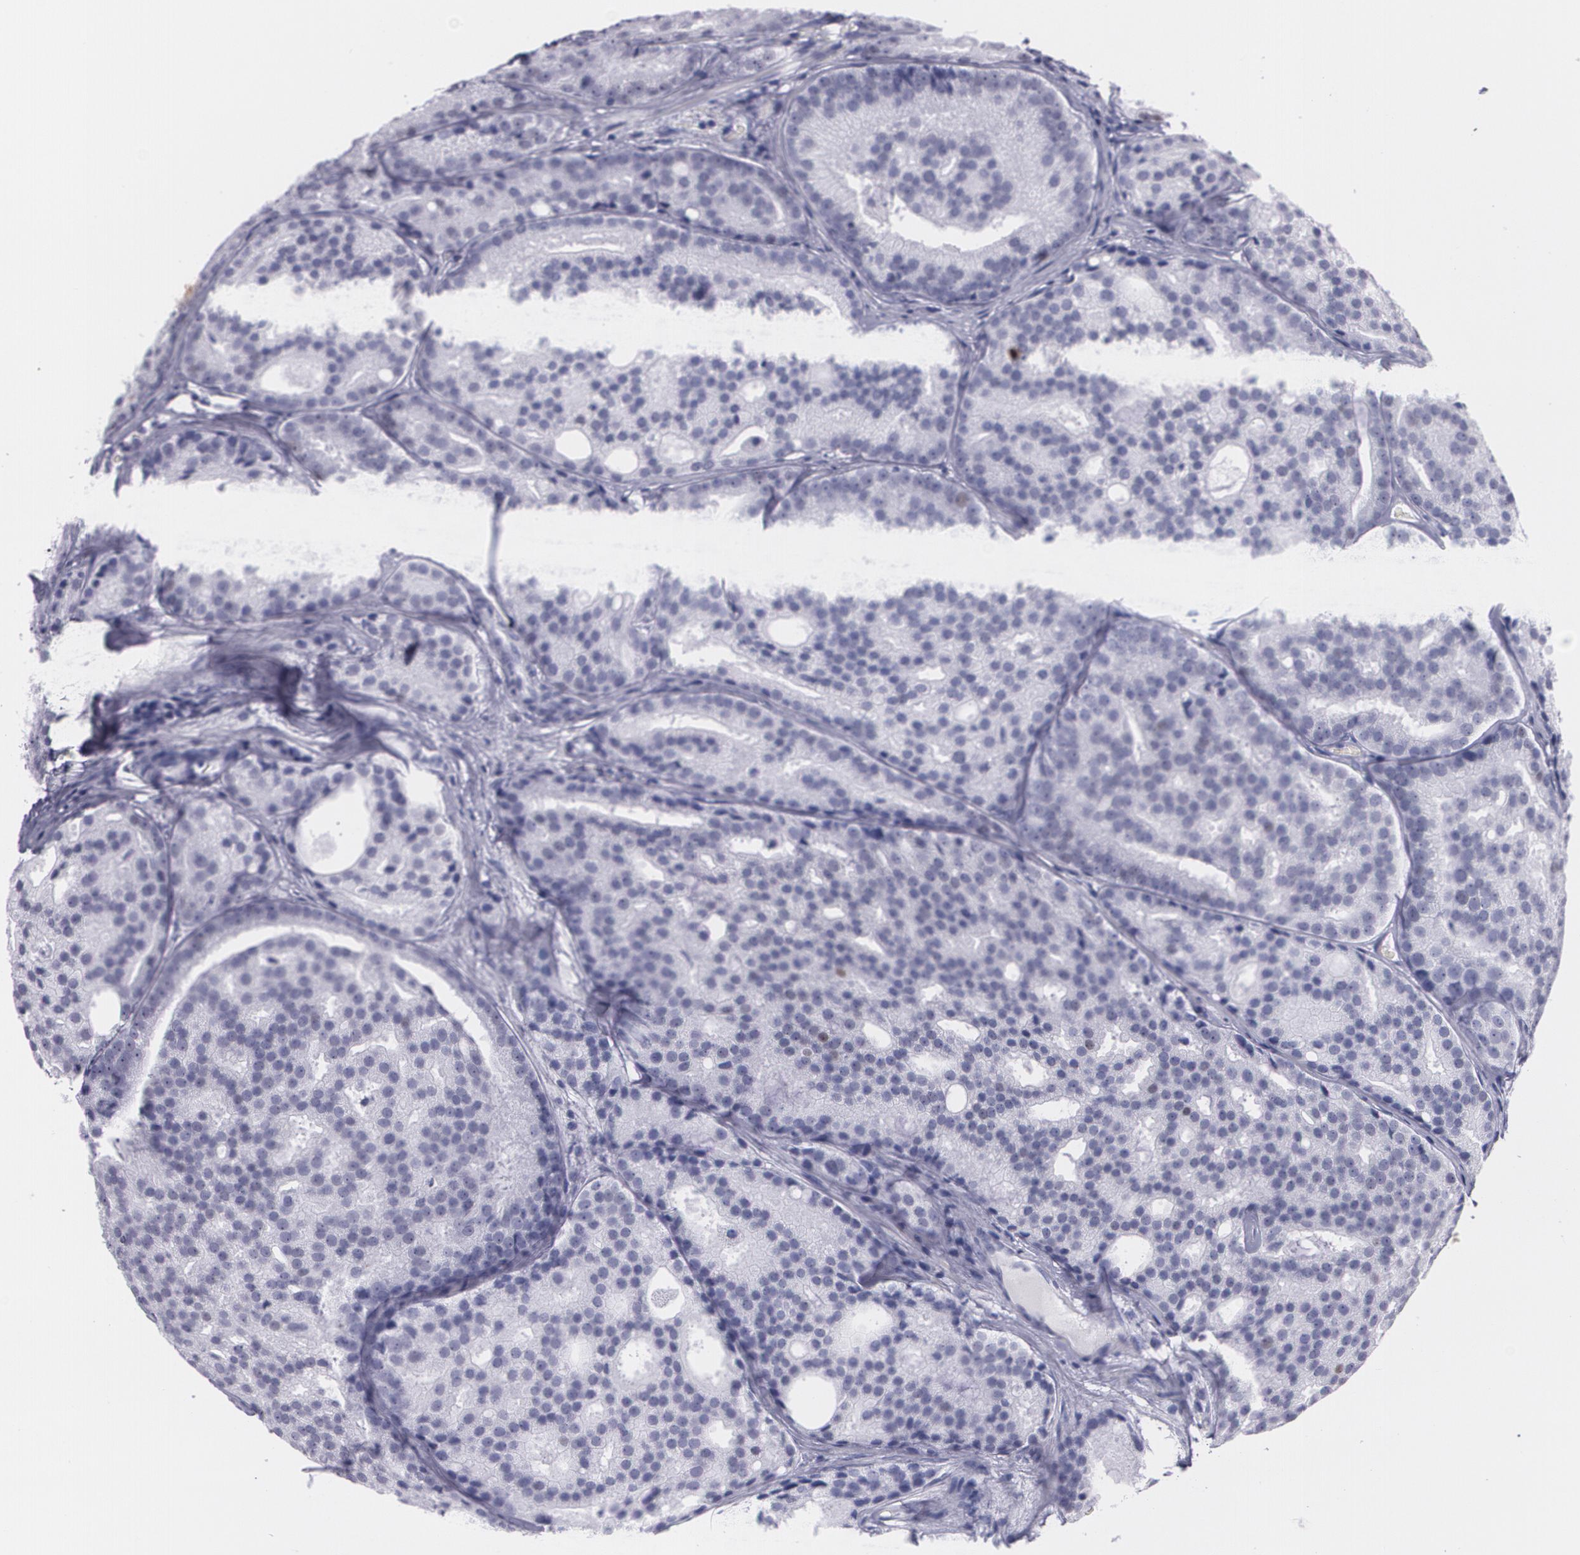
{"staining": {"intensity": "negative", "quantity": "none", "location": "none"}, "tissue": "prostate cancer", "cell_type": "Tumor cells", "image_type": "cancer", "snomed": [{"axis": "morphology", "description": "Adenocarcinoma, High grade"}, {"axis": "topography", "description": "Prostate"}], "caption": "Prostate cancer (adenocarcinoma (high-grade)) stained for a protein using IHC displays no staining tumor cells.", "gene": "TP53", "patient": {"sex": "male", "age": 64}}